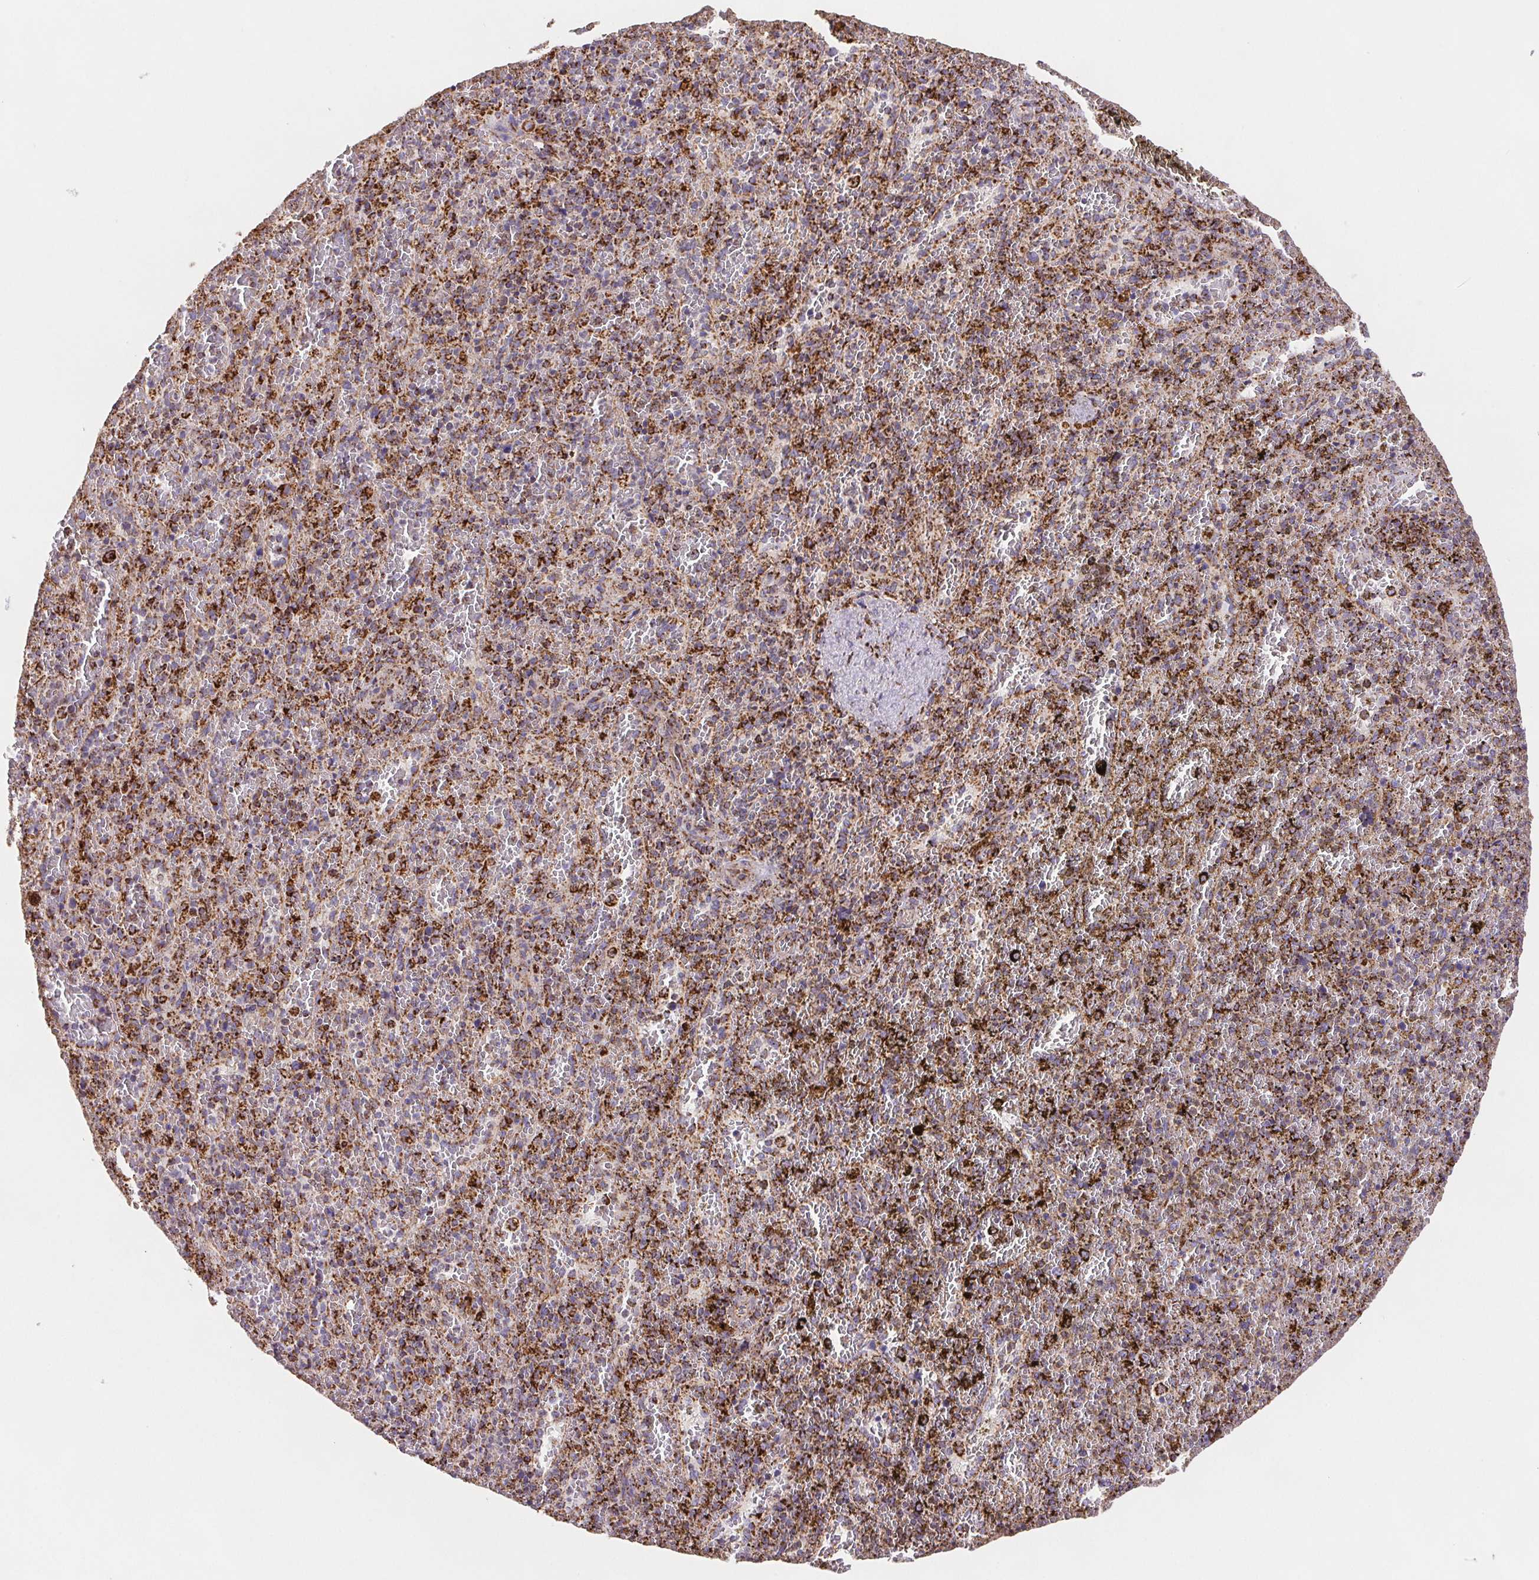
{"staining": {"intensity": "strong", "quantity": "25%-75%", "location": "cytoplasmic/membranous"}, "tissue": "spleen", "cell_type": "Cells in red pulp", "image_type": "normal", "snomed": [{"axis": "morphology", "description": "Normal tissue, NOS"}, {"axis": "topography", "description": "Spleen"}], "caption": "High-magnification brightfield microscopy of unremarkable spleen stained with DAB (3,3'-diaminobenzidine) (brown) and counterstained with hematoxylin (blue). cells in red pulp exhibit strong cytoplasmic/membranous staining is appreciated in approximately25%-75% of cells.", "gene": "NIPSNAP2", "patient": {"sex": "female", "age": 50}}